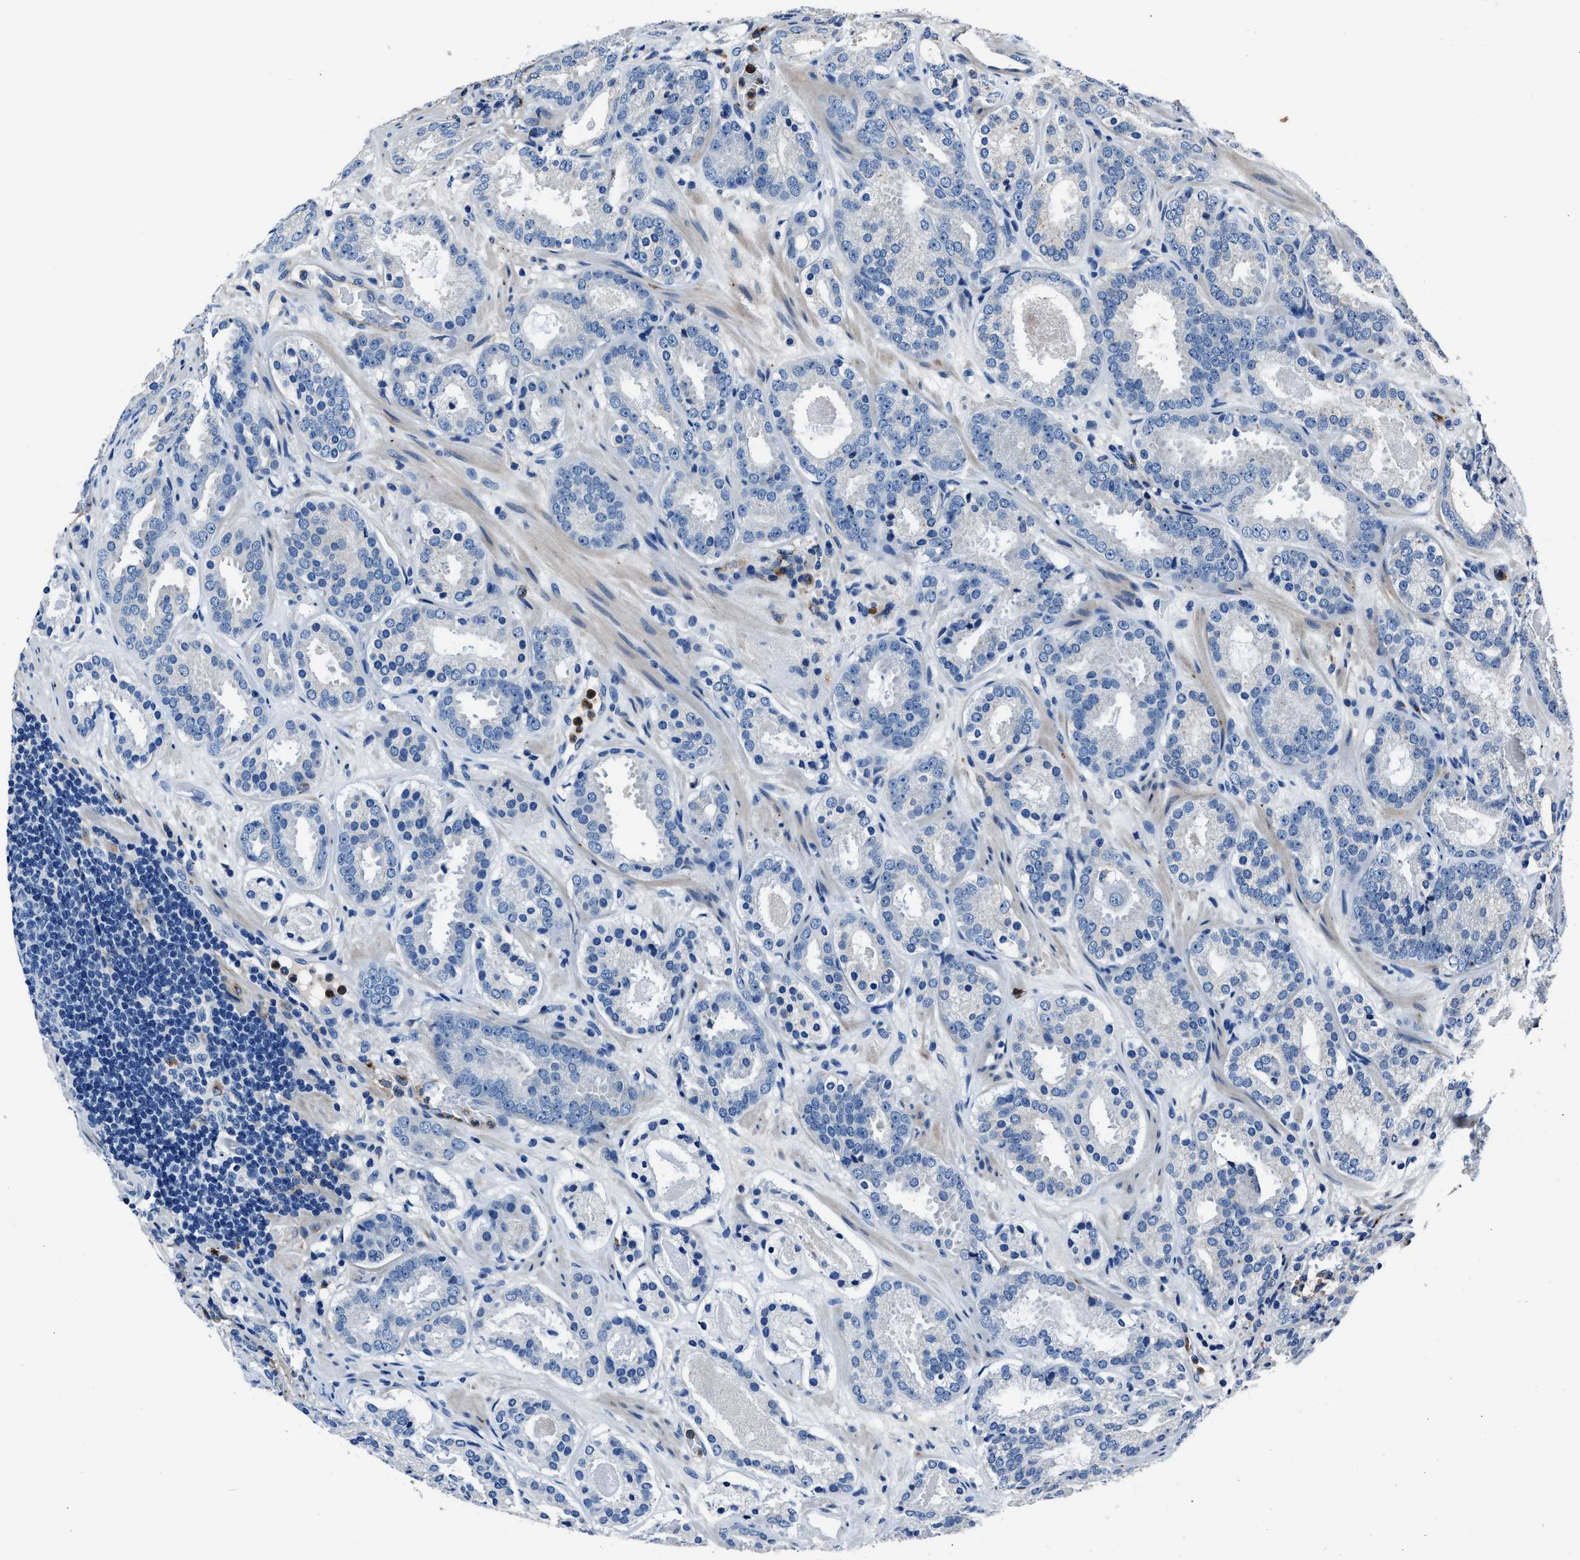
{"staining": {"intensity": "negative", "quantity": "none", "location": "none"}, "tissue": "prostate cancer", "cell_type": "Tumor cells", "image_type": "cancer", "snomed": [{"axis": "morphology", "description": "Adenocarcinoma, Low grade"}, {"axis": "topography", "description": "Prostate"}], "caption": "A micrograph of low-grade adenocarcinoma (prostate) stained for a protein demonstrates no brown staining in tumor cells. (DAB (3,3'-diaminobenzidine) immunohistochemistry (IHC) visualized using brightfield microscopy, high magnification).", "gene": "FGL2", "patient": {"sex": "male", "age": 69}}